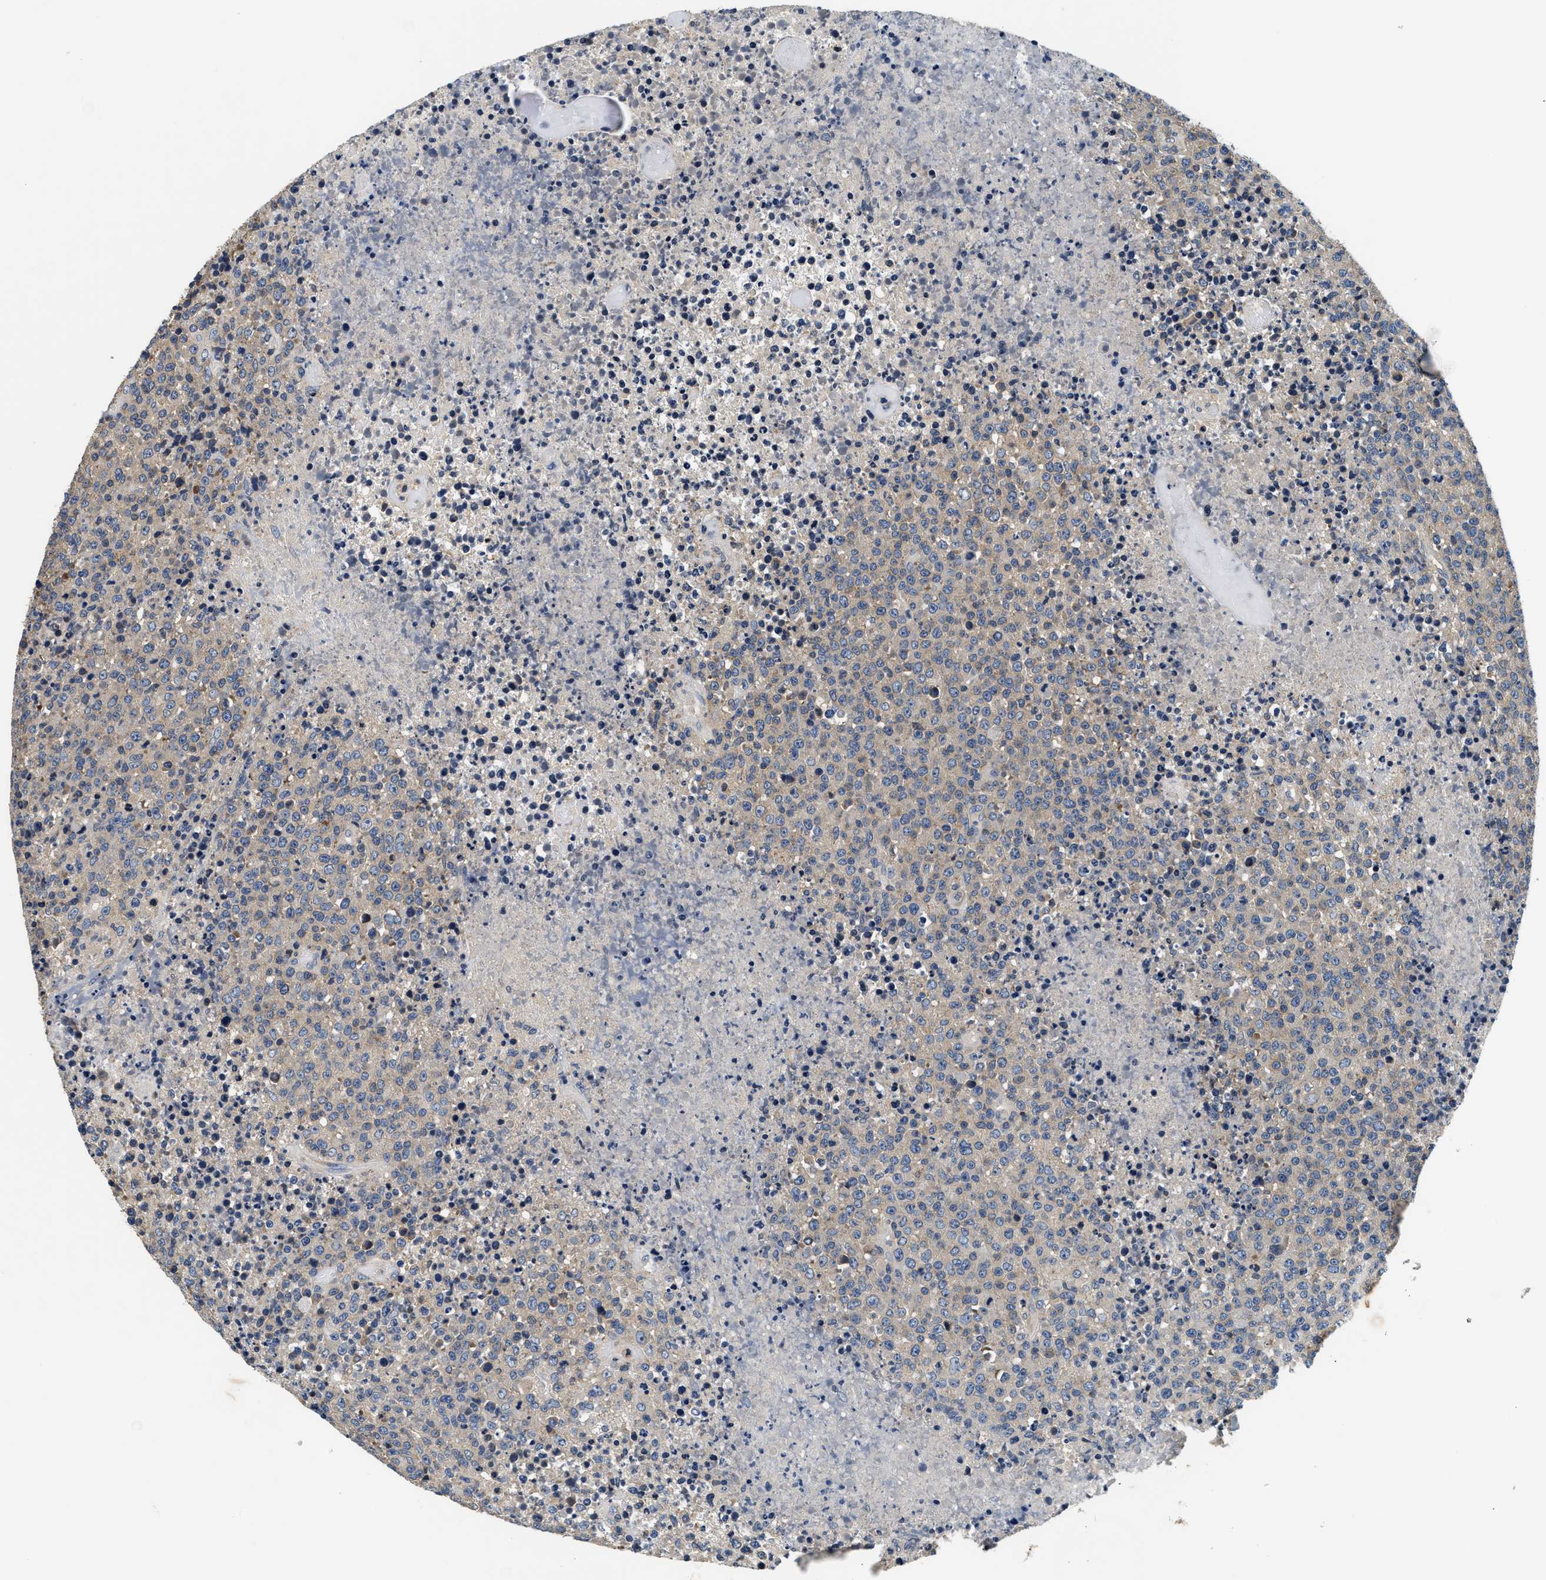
{"staining": {"intensity": "weak", "quantity": "<25%", "location": "cytoplasmic/membranous"}, "tissue": "lymphoma", "cell_type": "Tumor cells", "image_type": "cancer", "snomed": [{"axis": "morphology", "description": "Malignant lymphoma, non-Hodgkin's type, High grade"}, {"axis": "topography", "description": "Lymph node"}], "caption": "IHC photomicrograph of human malignant lymphoma, non-Hodgkin's type (high-grade) stained for a protein (brown), which exhibits no positivity in tumor cells. (DAB (3,3'-diaminobenzidine) immunohistochemistry (IHC) visualized using brightfield microscopy, high magnification).", "gene": "ANKIB1", "patient": {"sex": "male", "age": 13}}